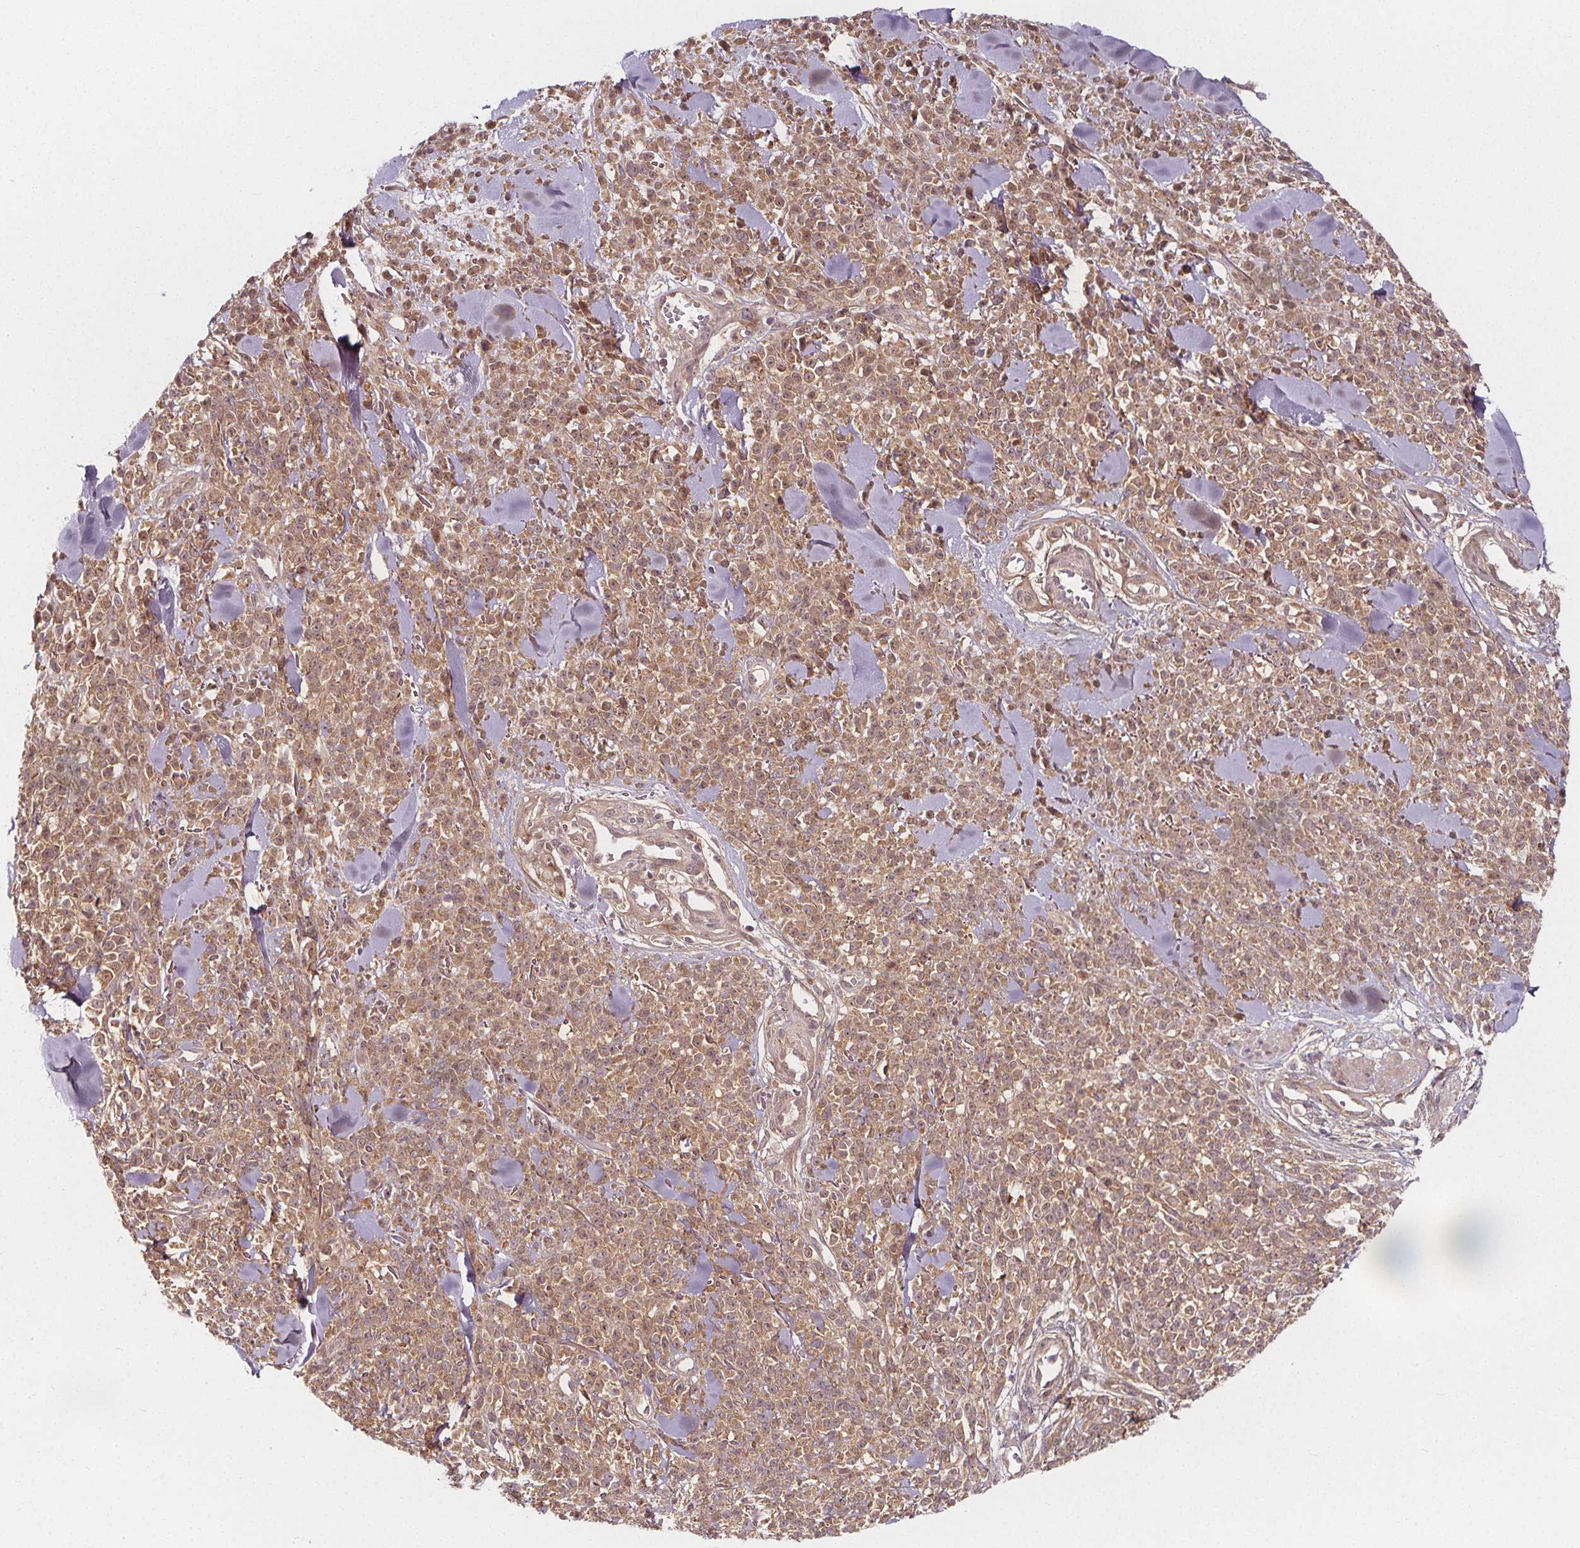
{"staining": {"intensity": "moderate", "quantity": ">75%", "location": "cytoplasmic/membranous,nuclear"}, "tissue": "melanoma", "cell_type": "Tumor cells", "image_type": "cancer", "snomed": [{"axis": "morphology", "description": "Malignant melanoma, NOS"}, {"axis": "topography", "description": "Skin"}, {"axis": "topography", "description": "Skin of trunk"}], "caption": "The immunohistochemical stain labels moderate cytoplasmic/membranous and nuclear positivity in tumor cells of malignant melanoma tissue.", "gene": "AKT1S1", "patient": {"sex": "male", "age": 74}}